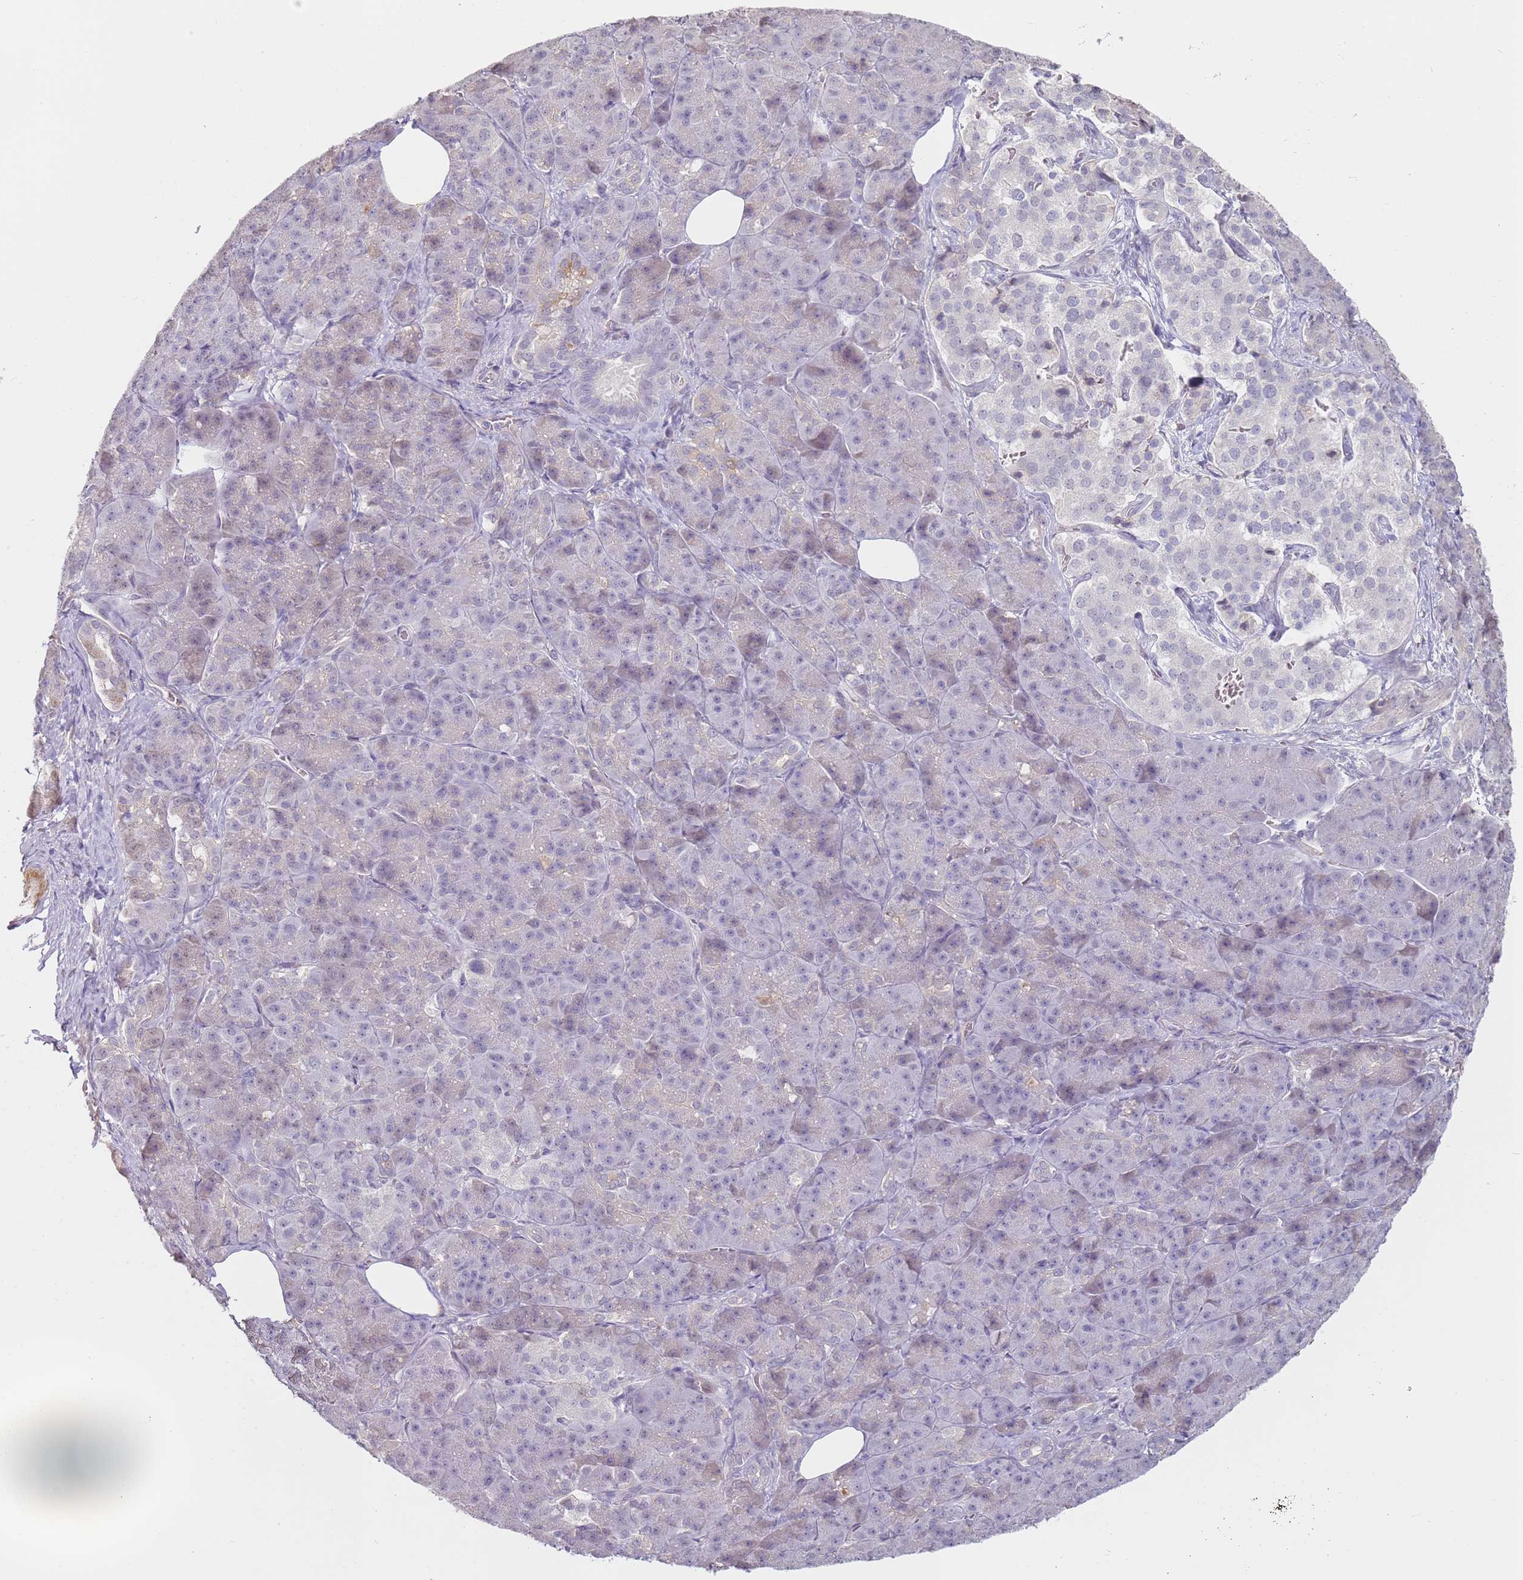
{"staining": {"intensity": "negative", "quantity": "none", "location": "none"}, "tissue": "pancreatic cancer", "cell_type": "Tumor cells", "image_type": "cancer", "snomed": [{"axis": "morphology", "description": "Adenocarcinoma, NOS"}, {"axis": "topography", "description": "Pancreas"}], "caption": "Immunohistochemistry photomicrograph of neoplastic tissue: pancreatic adenocarcinoma stained with DAB demonstrates no significant protein staining in tumor cells.", "gene": "WDR93", "patient": {"sex": "male", "age": 57}}